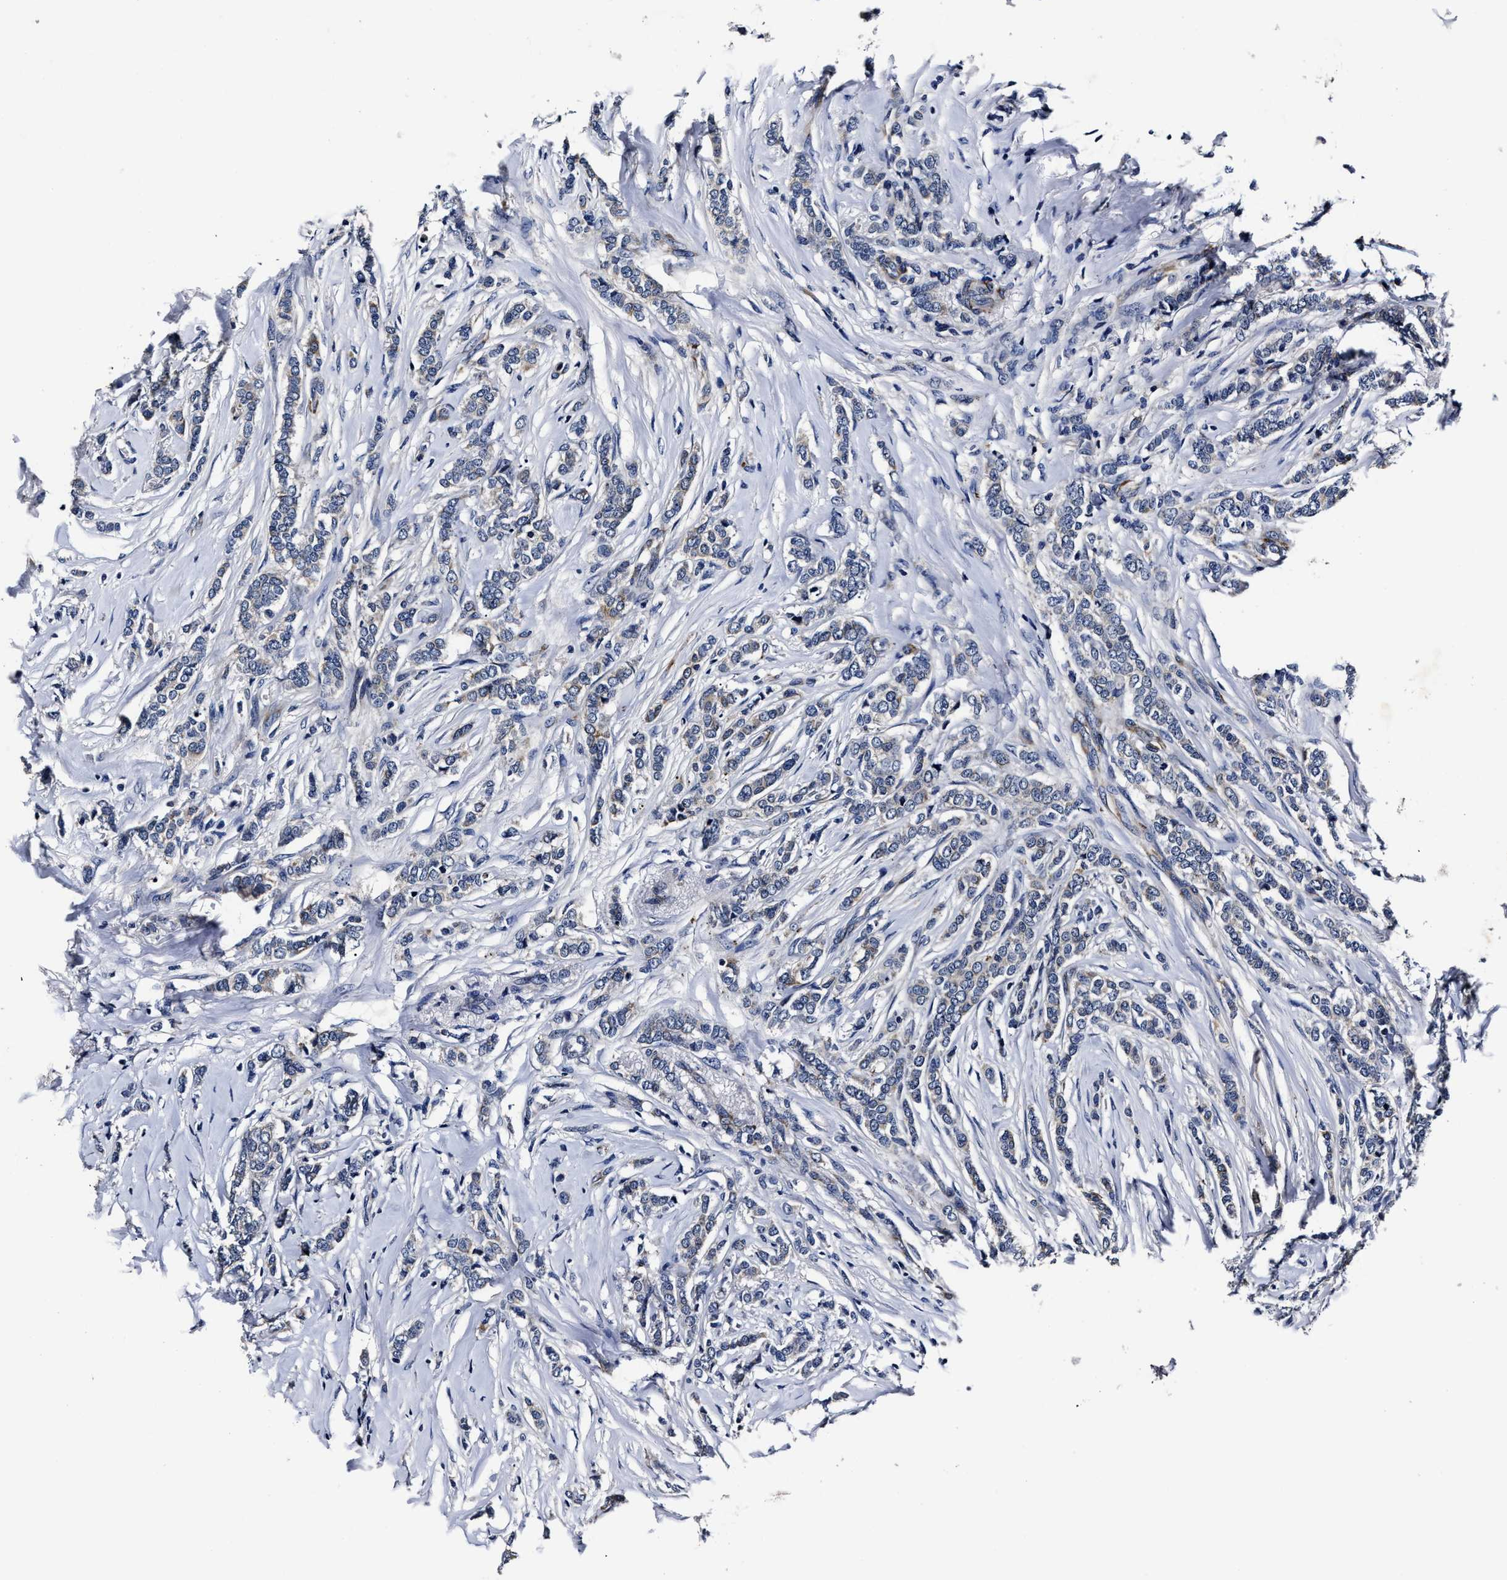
{"staining": {"intensity": "negative", "quantity": "none", "location": "none"}, "tissue": "breast cancer", "cell_type": "Tumor cells", "image_type": "cancer", "snomed": [{"axis": "morphology", "description": "Lobular carcinoma"}, {"axis": "topography", "description": "Skin"}, {"axis": "topography", "description": "Breast"}], "caption": "The immunohistochemistry (IHC) image has no significant positivity in tumor cells of breast cancer tissue.", "gene": "OLFML2A", "patient": {"sex": "female", "age": 46}}